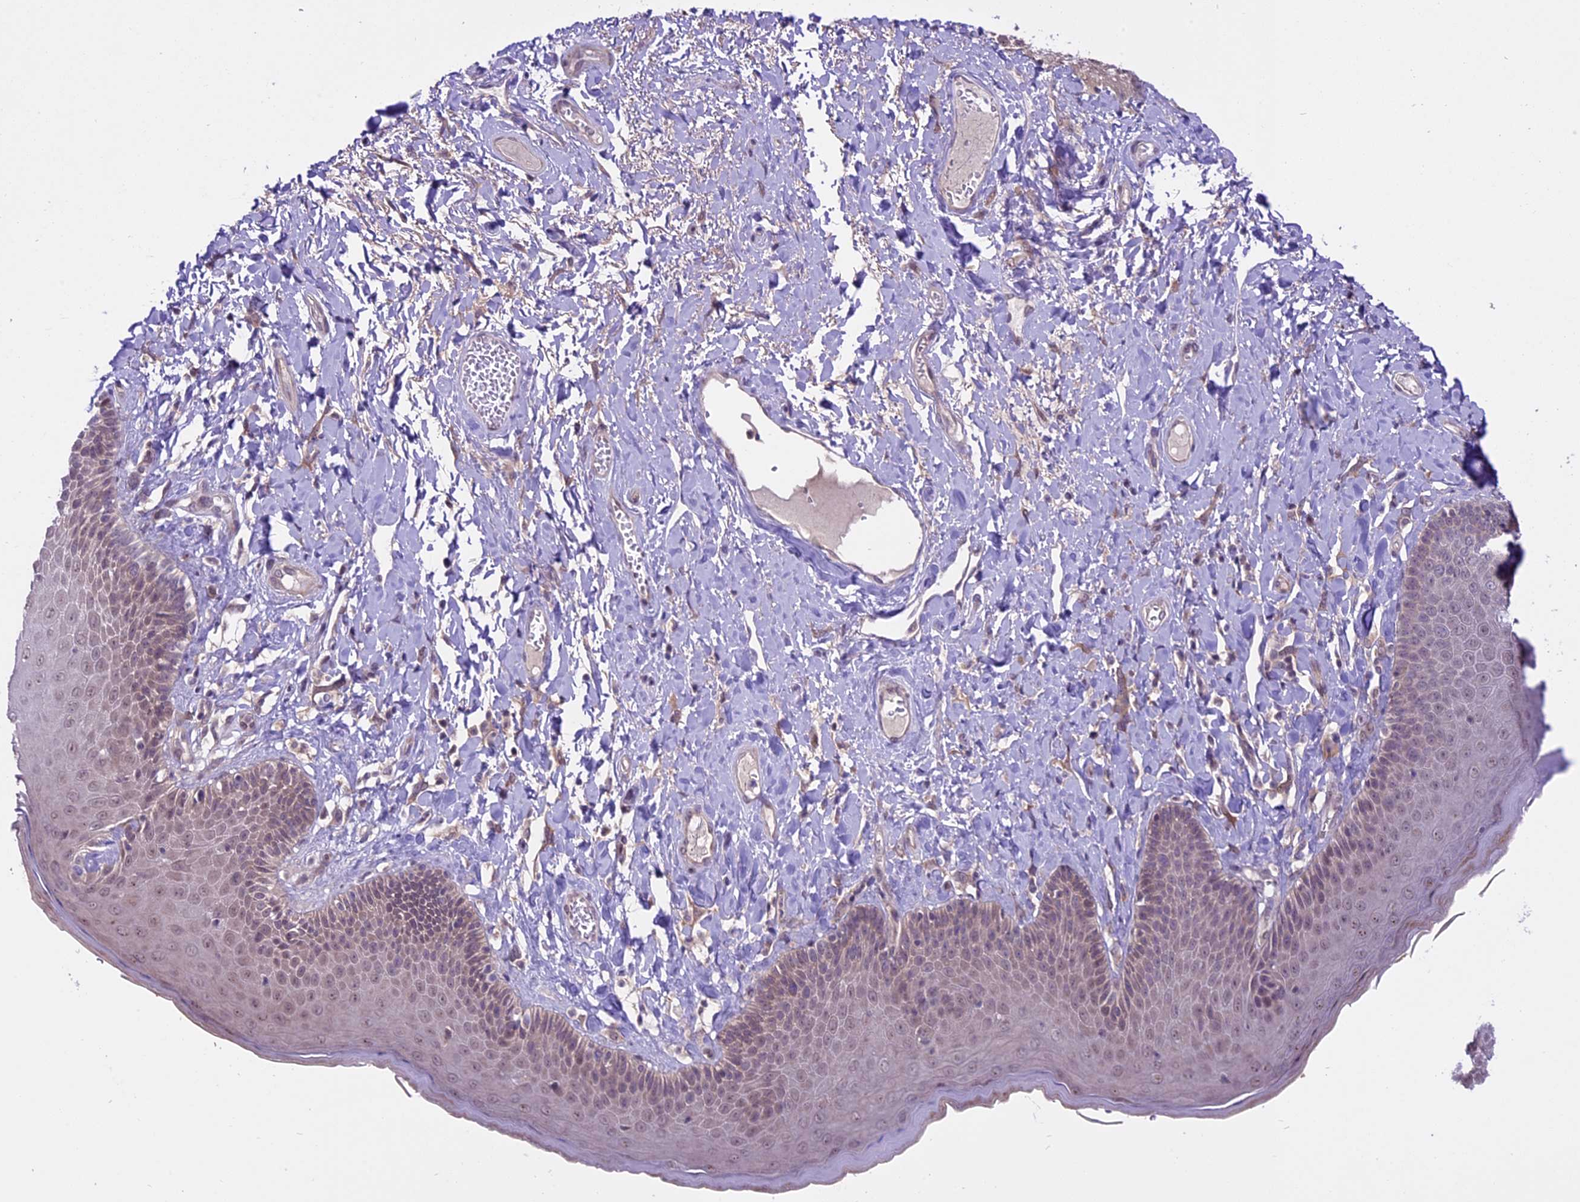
{"staining": {"intensity": "weak", "quantity": "25%-75%", "location": "nuclear"}, "tissue": "skin", "cell_type": "Epidermal cells", "image_type": "normal", "snomed": [{"axis": "morphology", "description": "Normal tissue, NOS"}, {"axis": "topography", "description": "Anal"}], "caption": "Immunohistochemical staining of normal skin displays 25%-75% levels of weak nuclear protein staining in approximately 25%-75% of epidermal cells. The staining was performed using DAB (3,3'-diaminobenzidine), with brown indicating positive protein expression. Nuclei are stained blue with hematoxylin.", "gene": "SPRED1", "patient": {"sex": "male", "age": 69}}